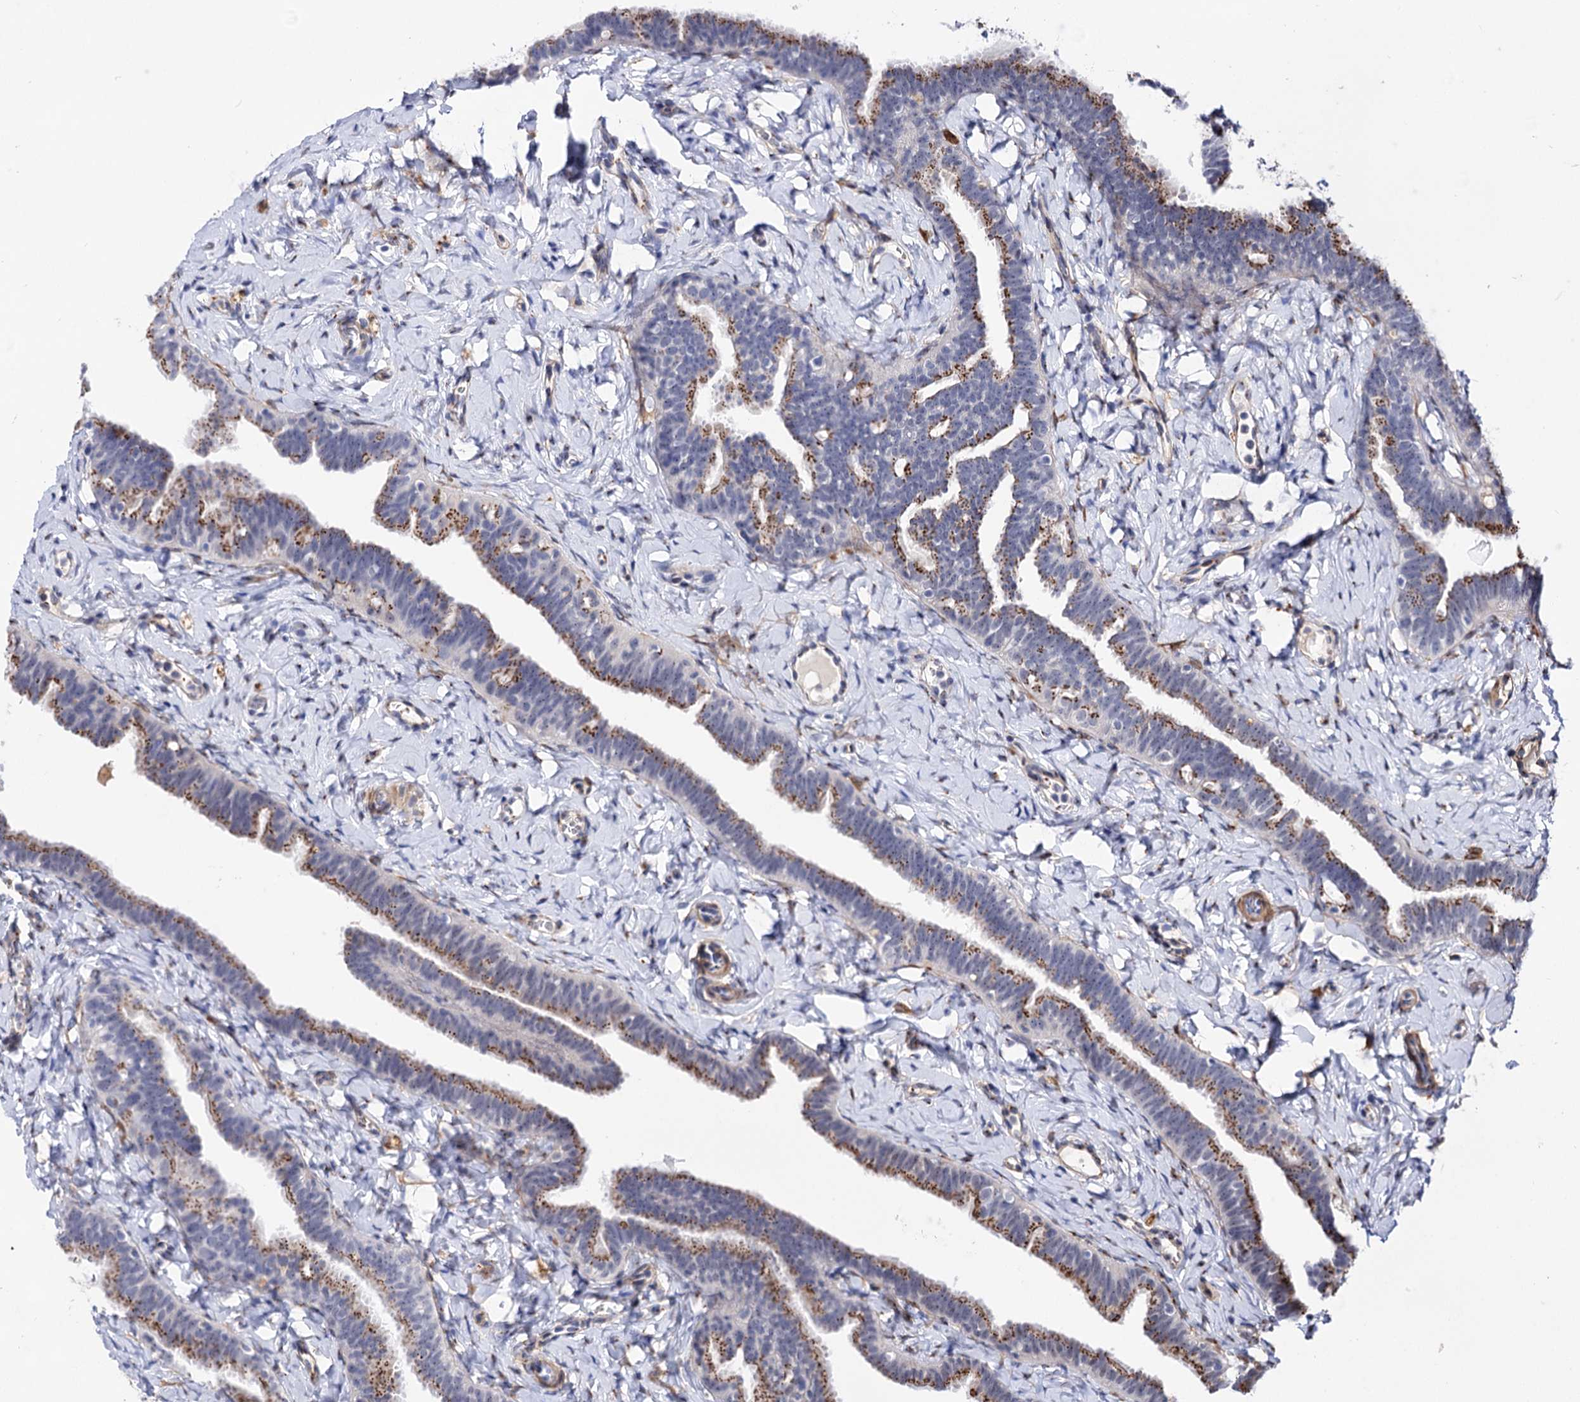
{"staining": {"intensity": "strong", "quantity": ">75%", "location": "cytoplasmic/membranous"}, "tissue": "fallopian tube", "cell_type": "Glandular cells", "image_type": "normal", "snomed": [{"axis": "morphology", "description": "Normal tissue, NOS"}, {"axis": "topography", "description": "Fallopian tube"}], "caption": "IHC (DAB) staining of unremarkable human fallopian tube shows strong cytoplasmic/membranous protein staining in approximately >75% of glandular cells. The protein is shown in brown color, while the nuclei are stained blue.", "gene": "C11orf96", "patient": {"sex": "female", "age": 65}}